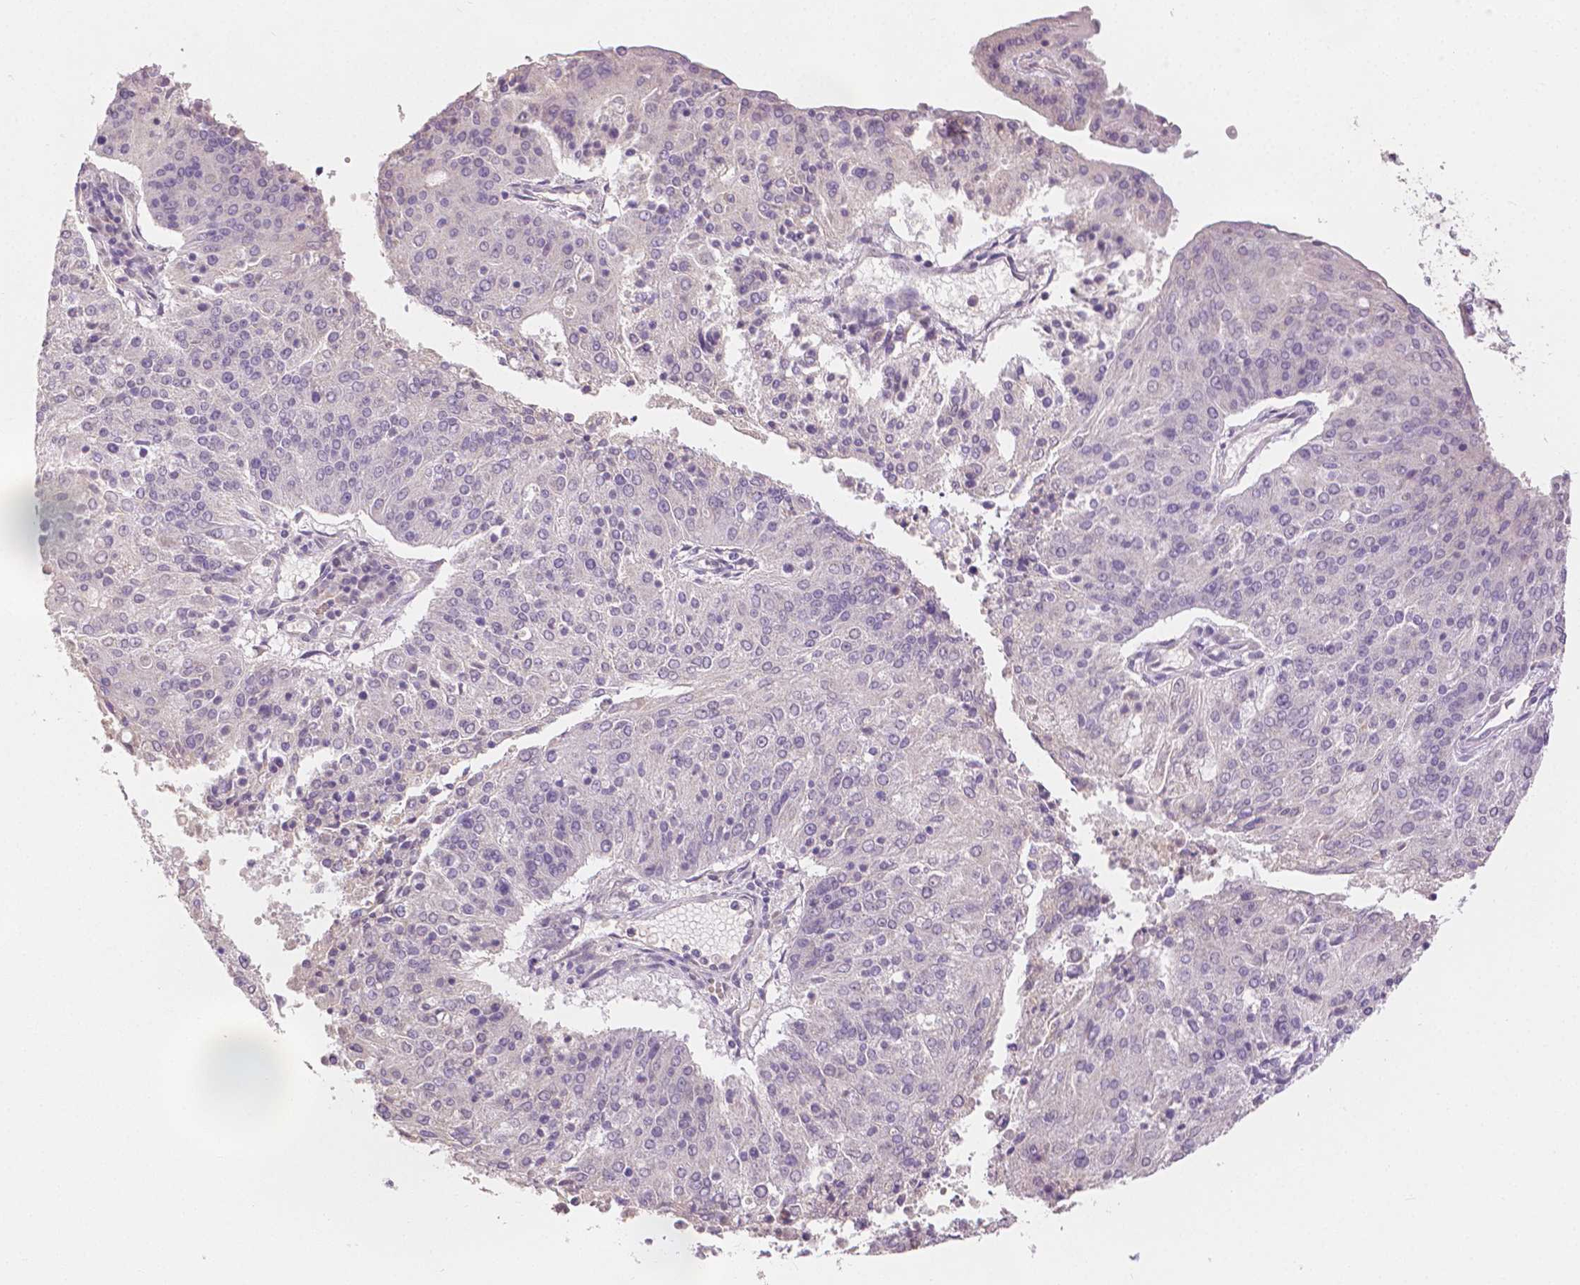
{"staining": {"intensity": "negative", "quantity": "none", "location": "none"}, "tissue": "endometrial cancer", "cell_type": "Tumor cells", "image_type": "cancer", "snomed": [{"axis": "morphology", "description": "Adenocarcinoma, NOS"}, {"axis": "topography", "description": "Endometrium"}], "caption": "The histopathology image exhibits no significant expression in tumor cells of endometrial adenocarcinoma.", "gene": "TGM1", "patient": {"sex": "female", "age": 82}}